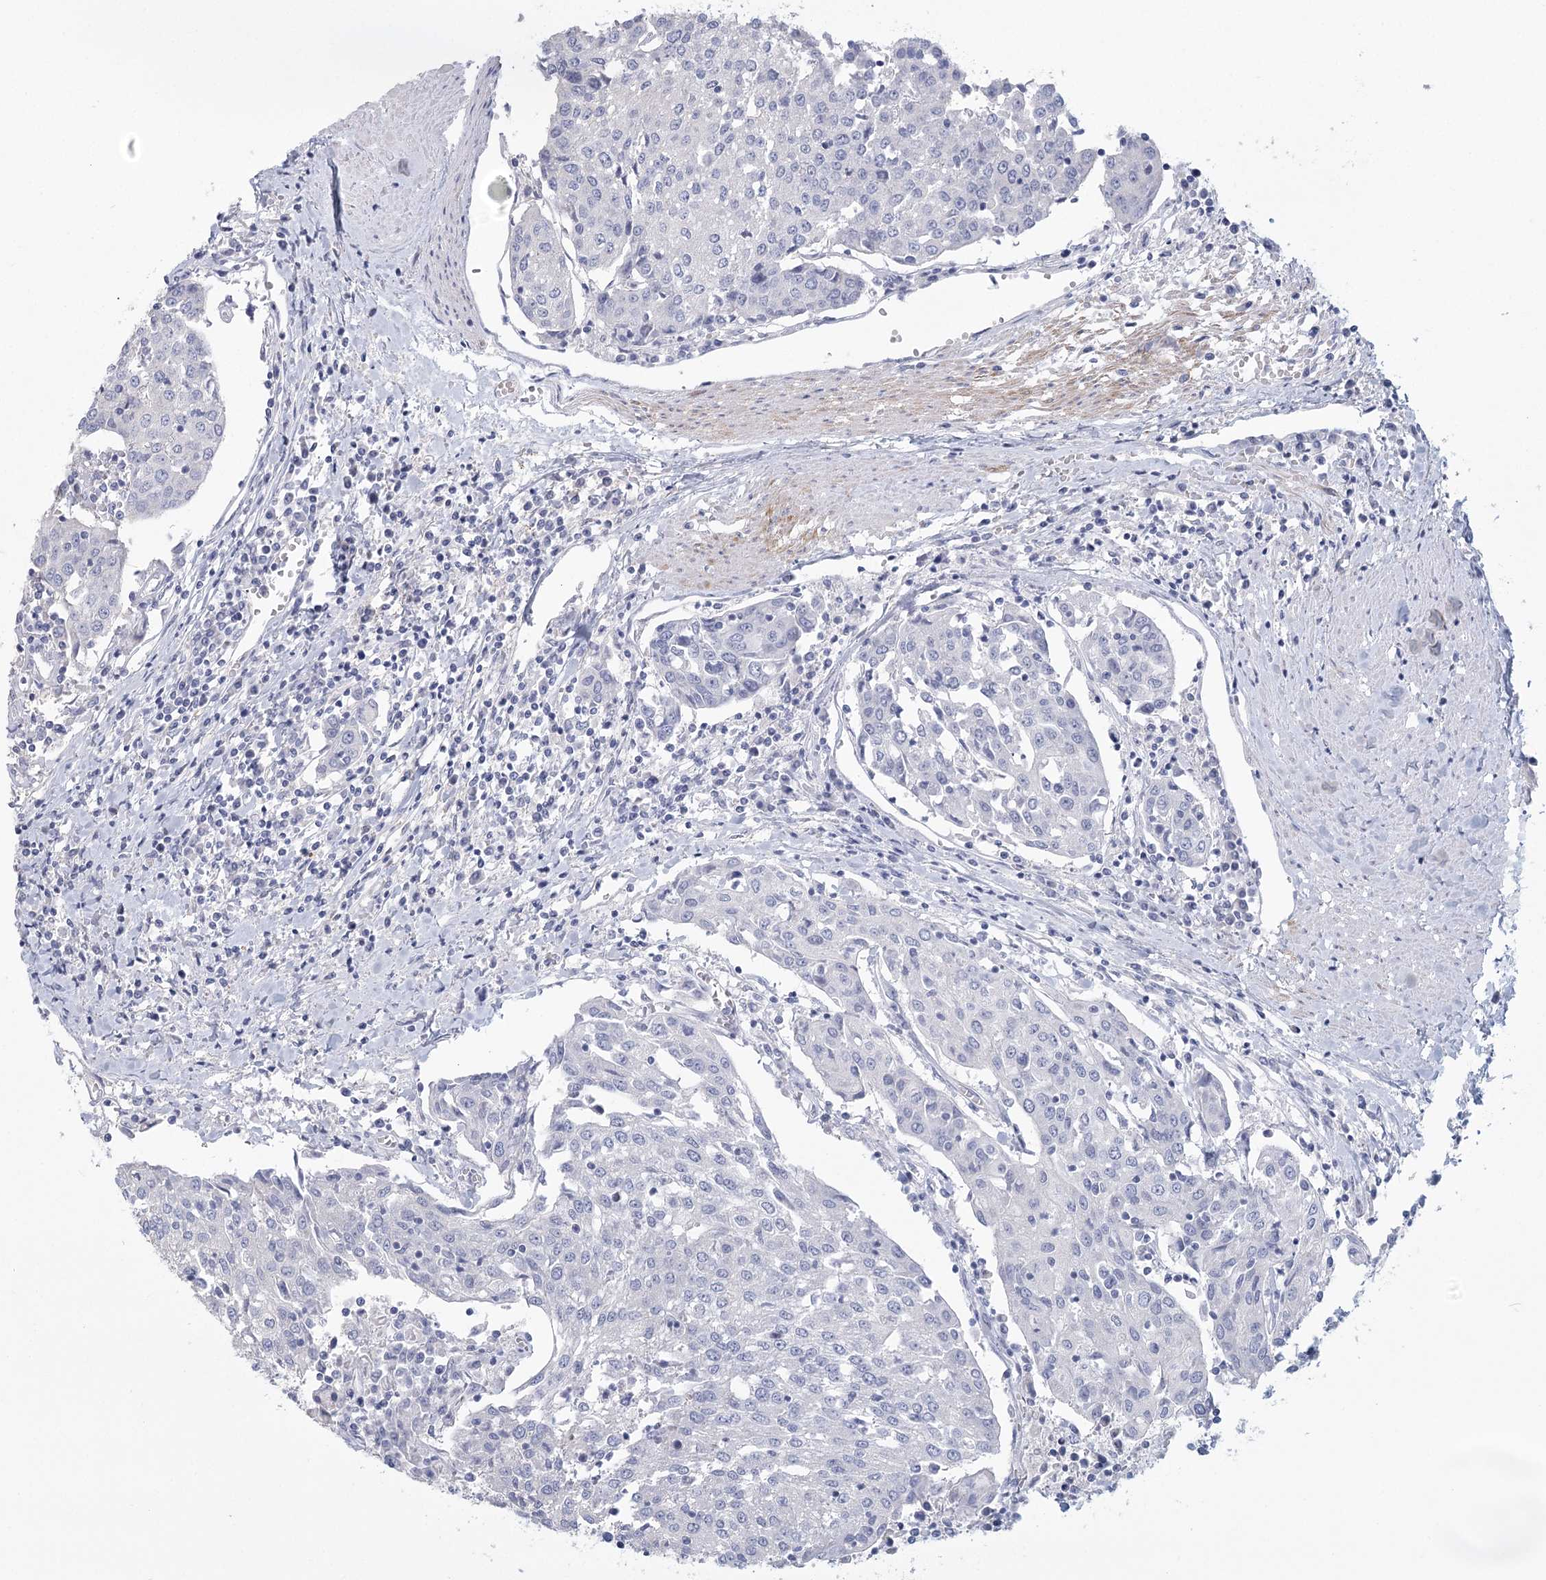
{"staining": {"intensity": "negative", "quantity": "none", "location": "none"}, "tissue": "urothelial cancer", "cell_type": "Tumor cells", "image_type": "cancer", "snomed": [{"axis": "morphology", "description": "Urothelial carcinoma, High grade"}, {"axis": "topography", "description": "Urinary bladder"}], "caption": "The immunohistochemistry (IHC) histopathology image has no significant staining in tumor cells of urothelial cancer tissue. (DAB immunohistochemistry (IHC), high magnification).", "gene": "CNTLN", "patient": {"sex": "female", "age": 85}}